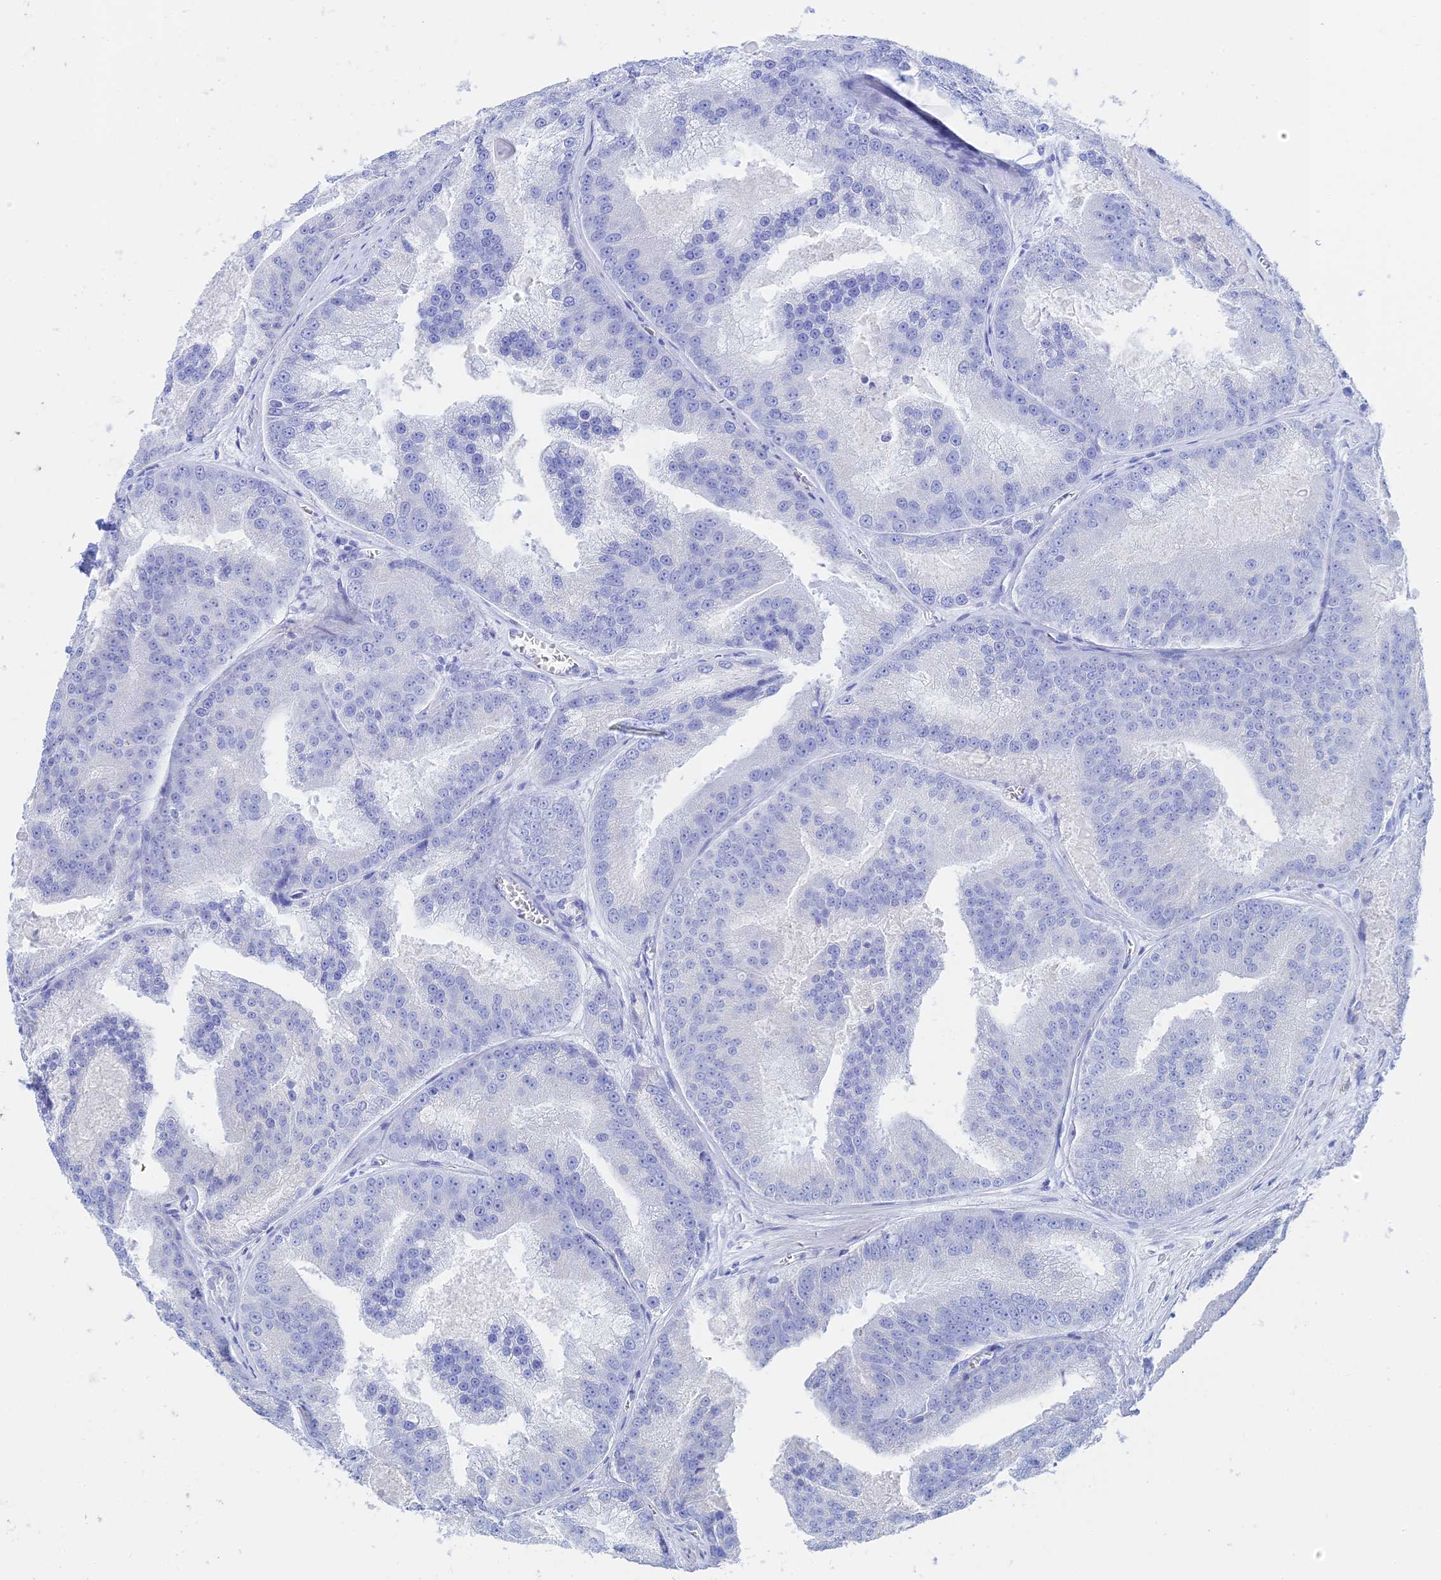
{"staining": {"intensity": "negative", "quantity": "none", "location": "none"}, "tissue": "prostate cancer", "cell_type": "Tumor cells", "image_type": "cancer", "snomed": [{"axis": "morphology", "description": "Adenocarcinoma, High grade"}, {"axis": "topography", "description": "Prostate"}], "caption": "This is a micrograph of immunohistochemistry staining of prostate cancer (adenocarcinoma (high-grade)), which shows no positivity in tumor cells.", "gene": "CEP152", "patient": {"sex": "male", "age": 61}}